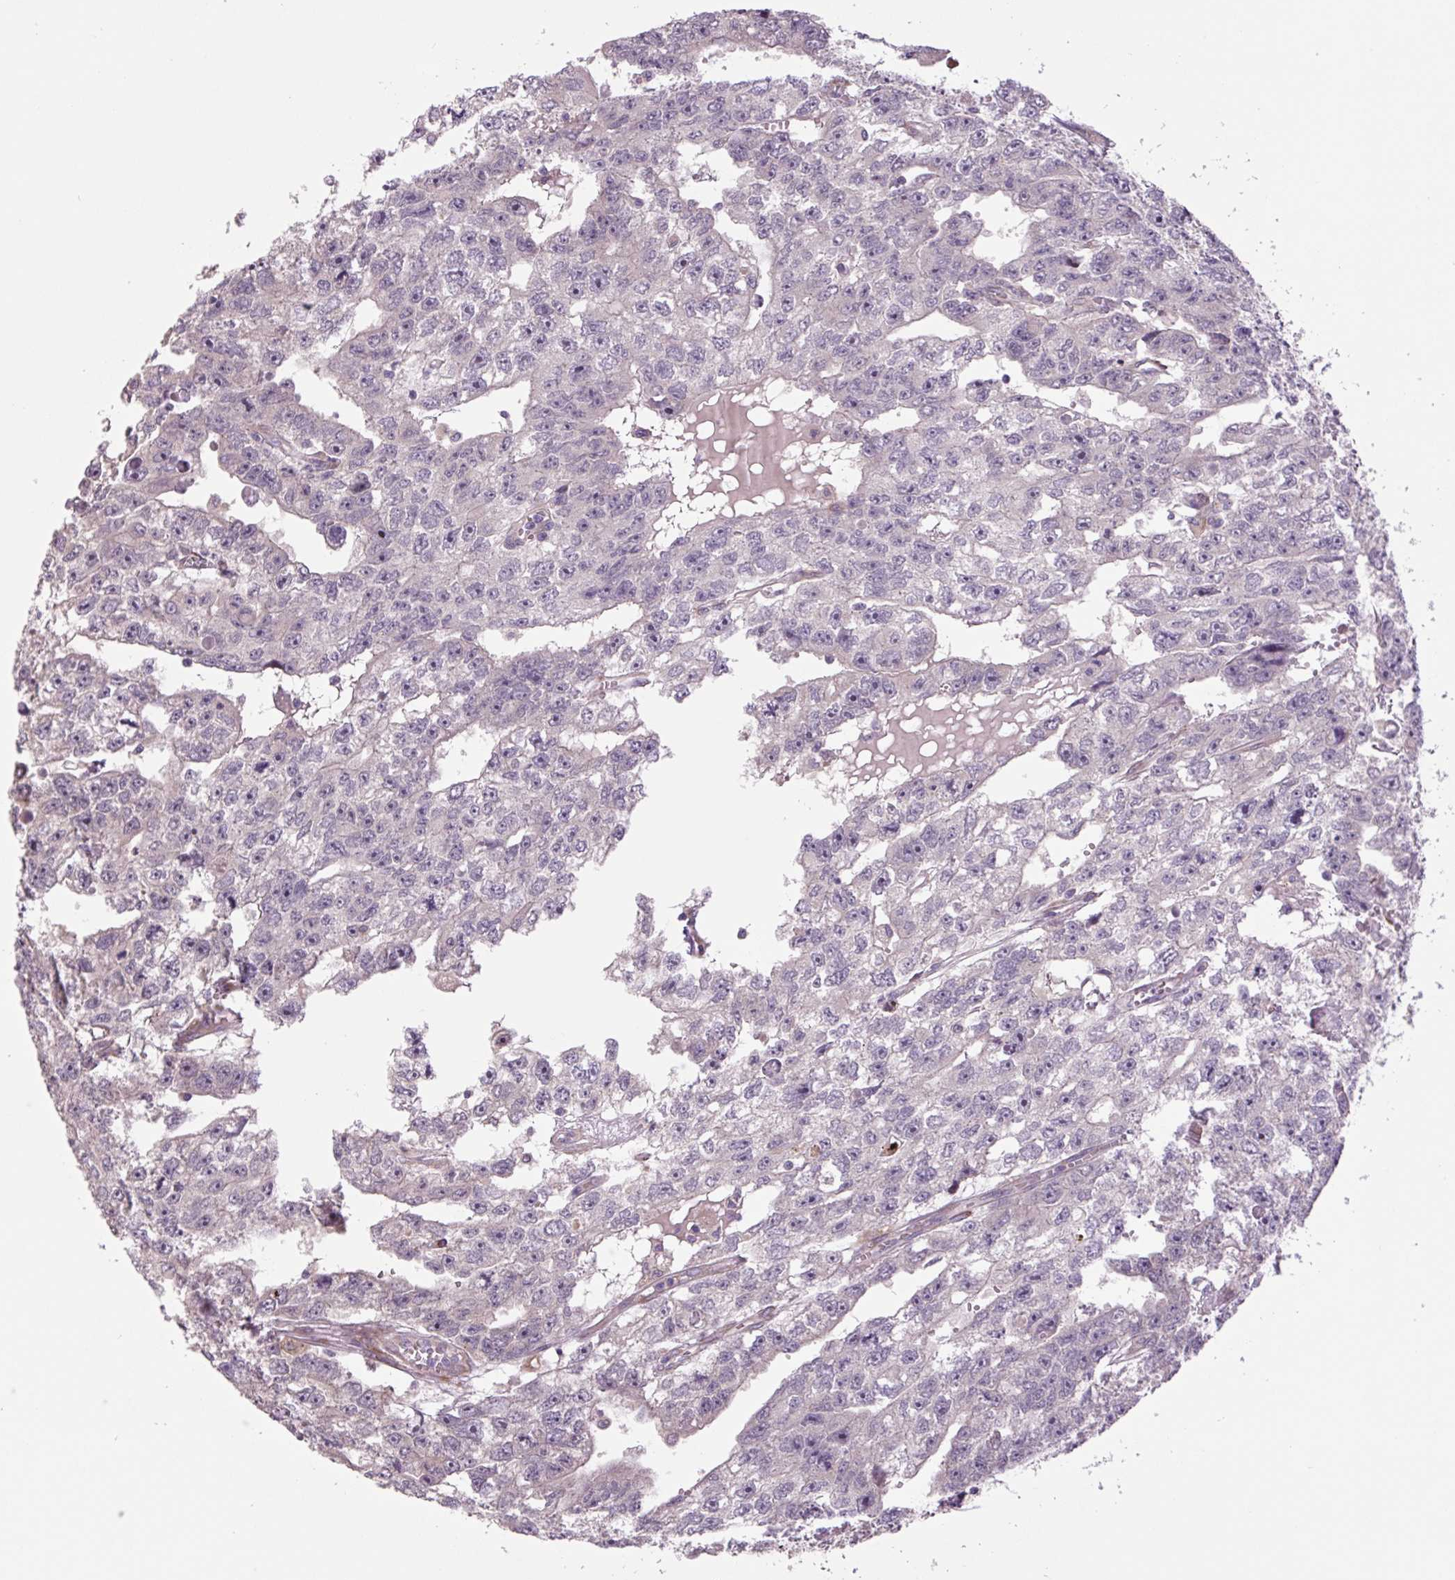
{"staining": {"intensity": "negative", "quantity": "none", "location": "none"}, "tissue": "testis cancer", "cell_type": "Tumor cells", "image_type": "cancer", "snomed": [{"axis": "morphology", "description": "Carcinoma, Embryonal, NOS"}, {"axis": "topography", "description": "Testis"}], "caption": "A photomicrograph of testis embryonal carcinoma stained for a protein demonstrates no brown staining in tumor cells. Nuclei are stained in blue.", "gene": "PLA2G4A", "patient": {"sex": "male", "age": 20}}